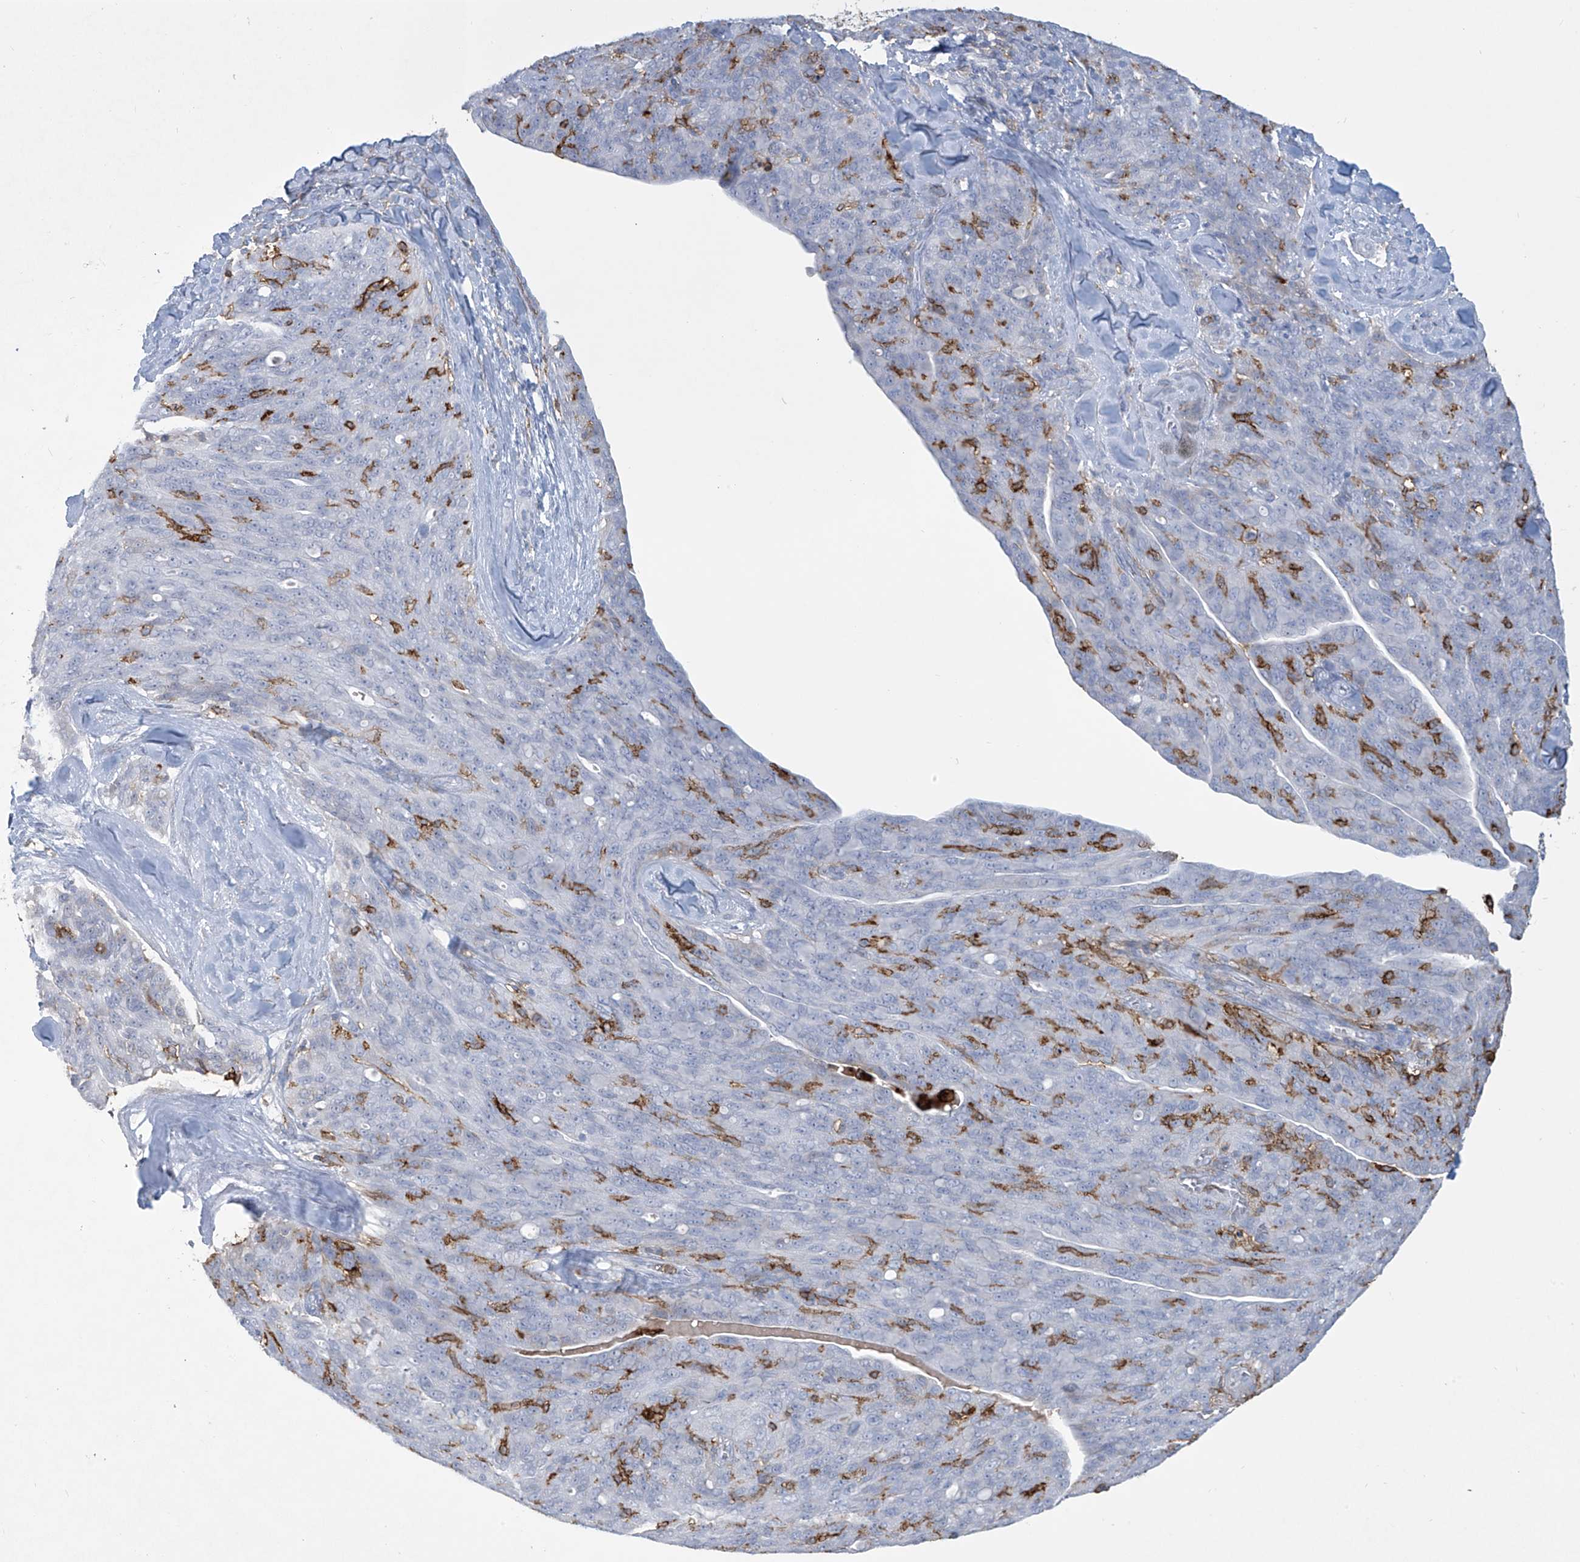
{"staining": {"intensity": "negative", "quantity": "none", "location": "none"}, "tissue": "ovarian cancer", "cell_type": "Tumor cells", "image_type": "cancer", "snomed": [{"axis": "morphology", "description": "Carcinoma, endometroid"}, {"axis": "topography", "description": "Ovary"}], "caption": "This is an immunohistochemistry micrograph of human endometroid carcinoma (ovarian). There is no staining in tumor cells.", "gene": "FCGR3A", "patient": {"sex": "female", "age": 60}}